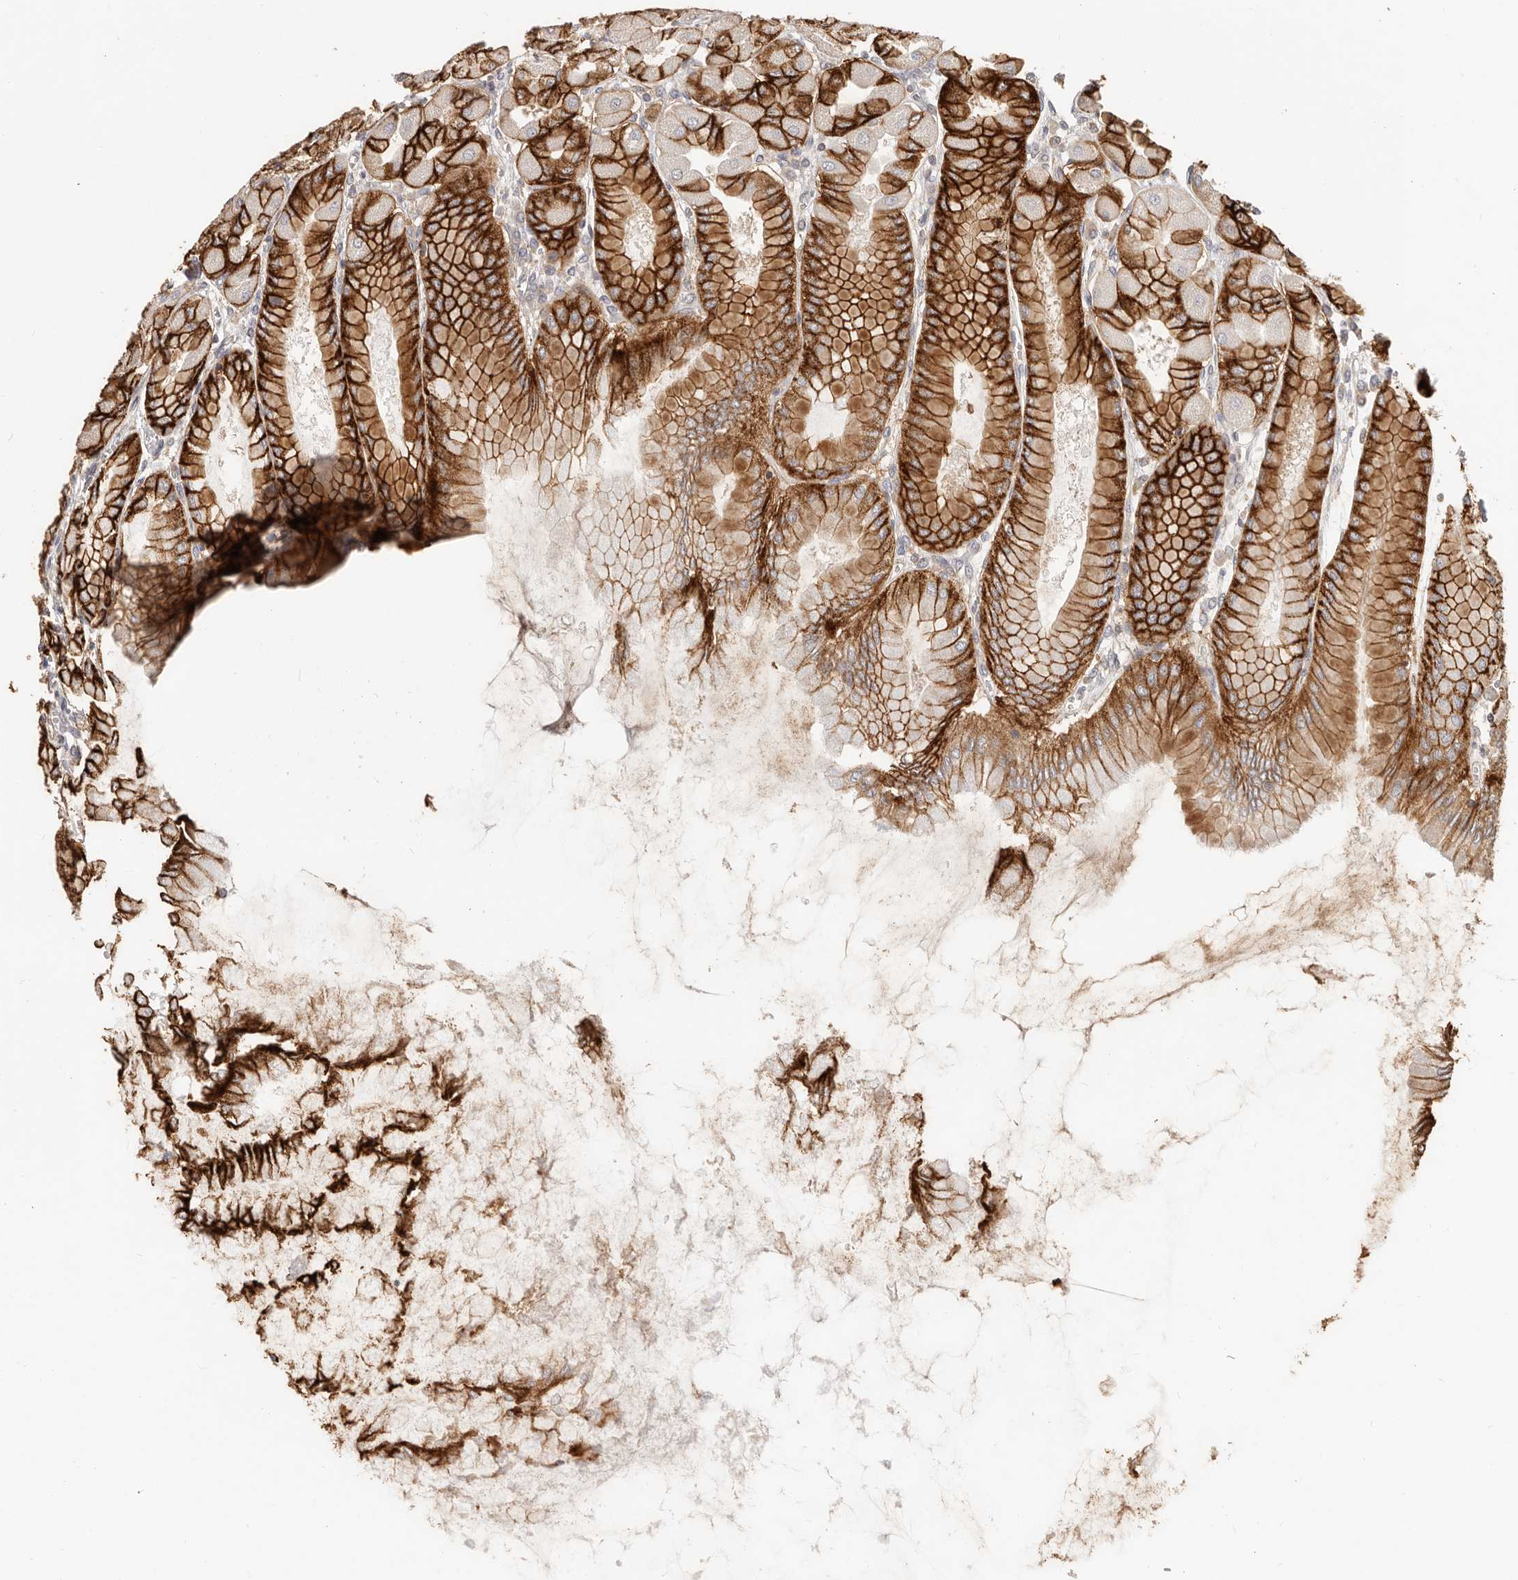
{"staining": {"intensity": "strong", "quantity": ">75%", "location": "cytoplasmic/membranous"}, "tissue": "stomach", "cell_type": "Glandular cells", "image_type": "normal", "snomed": [{"axis": "morphology", "description": "Normal tissue, NOS"}, {"axis": "topography", "description": "Stomach, upper"}], "caption": "Approximately >75% of glandular cells in unremarkable human stomach display strong cytoplasmic/membranous protein expression as visualized by brown immunohistochemical staining.", "gene": "DTNBP1", "patient": {"sex": "female", "age": 56}}